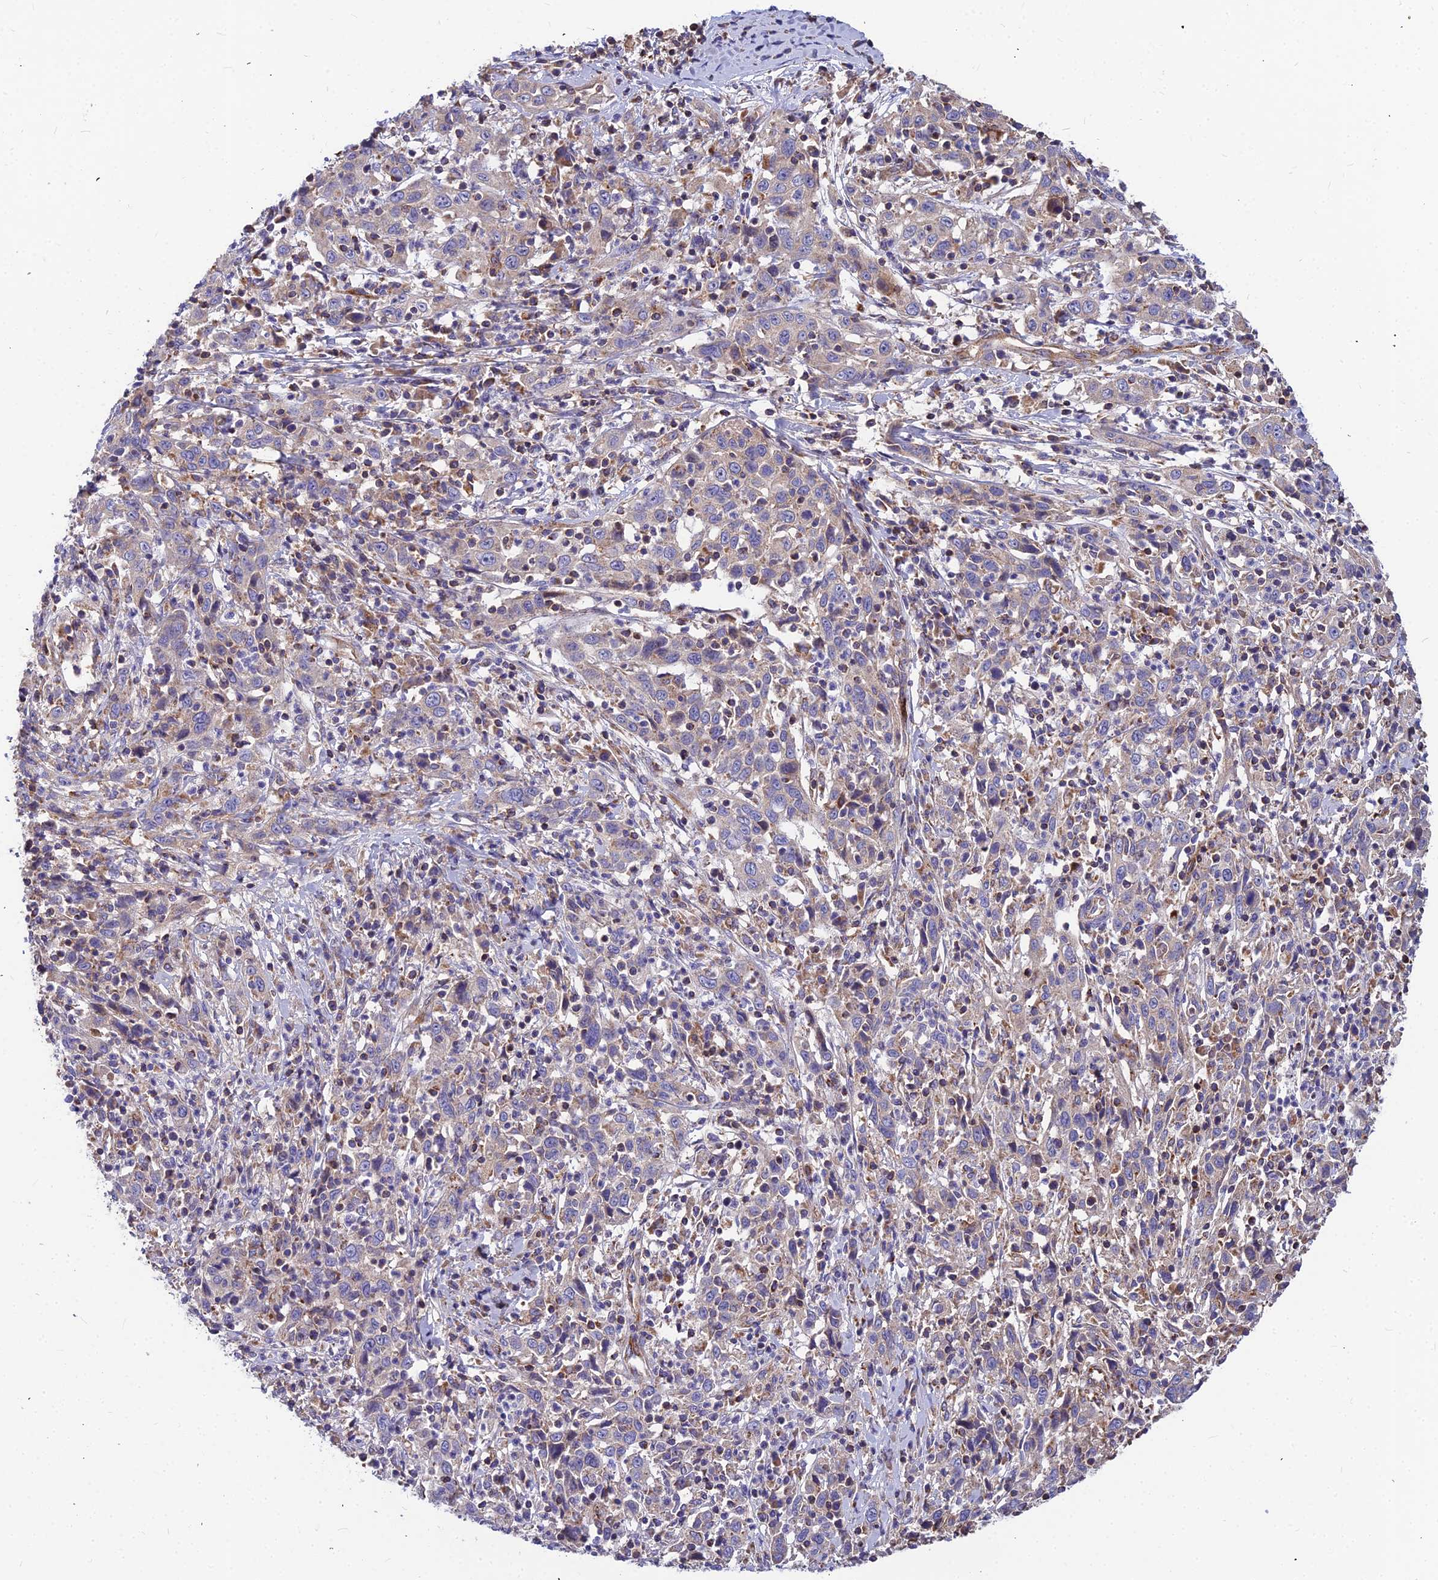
{"staining": {"intensity": "negative", "quantity": "none", "location": "none"}, "tissue": "cervical cancer", "cell_type": "Tumor cells", "image_type": "cancer", "snomed": [{"axis": "morphology", "description": "Squamous cell carcinoma, NOS"}, {"axis": "topography", "description": "Cervix"}], "caption": "IHC histopathology image of human squamous cell carcinoma (cervical) stained for a protein (brown), which reveals no staining in tumor cells.", "gene": "ASPHD1", "patient": {"sex": "female", "age": 46}}